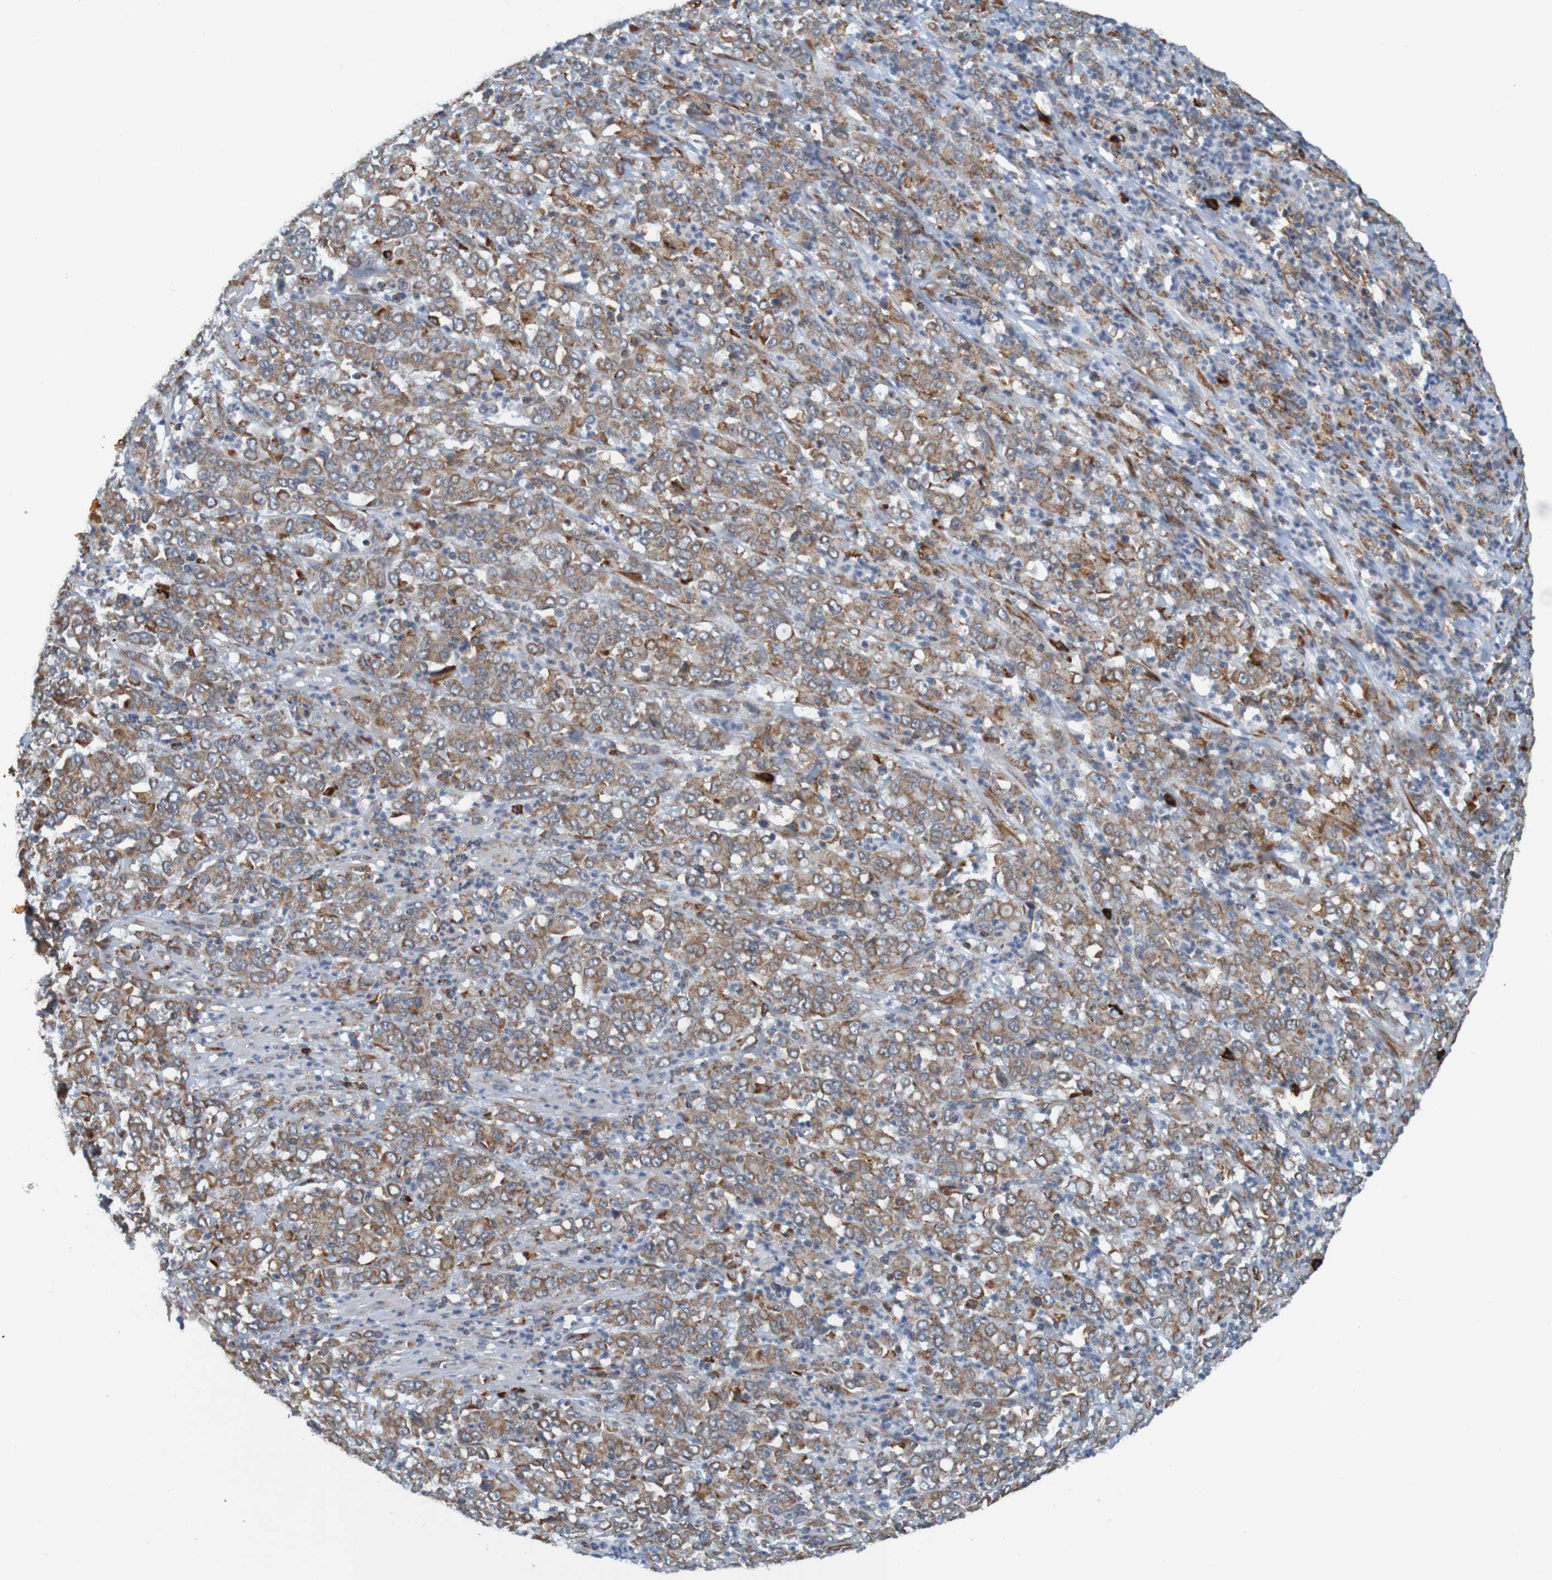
{"staining": {"intensity": "weak", "quantity": ">75%", "location": "cytoplasmic/membranous"}, "tissue": "stomach cancer", "cell_type": "Tumor cells", "image_type": "cancer", "snomed": [{"axis": "morphology", "description": "Adenocarcinoma, NOS"}, {"axis": "topography", "description": "Stomach, lower"}], "caption": "Tumor cells exhibit weak cytoplasmic/membranous expression in approximately >75% of cells in stomach cancer.", "gene": "SSR1", "patient": {"sex": "female", "age": 71}}